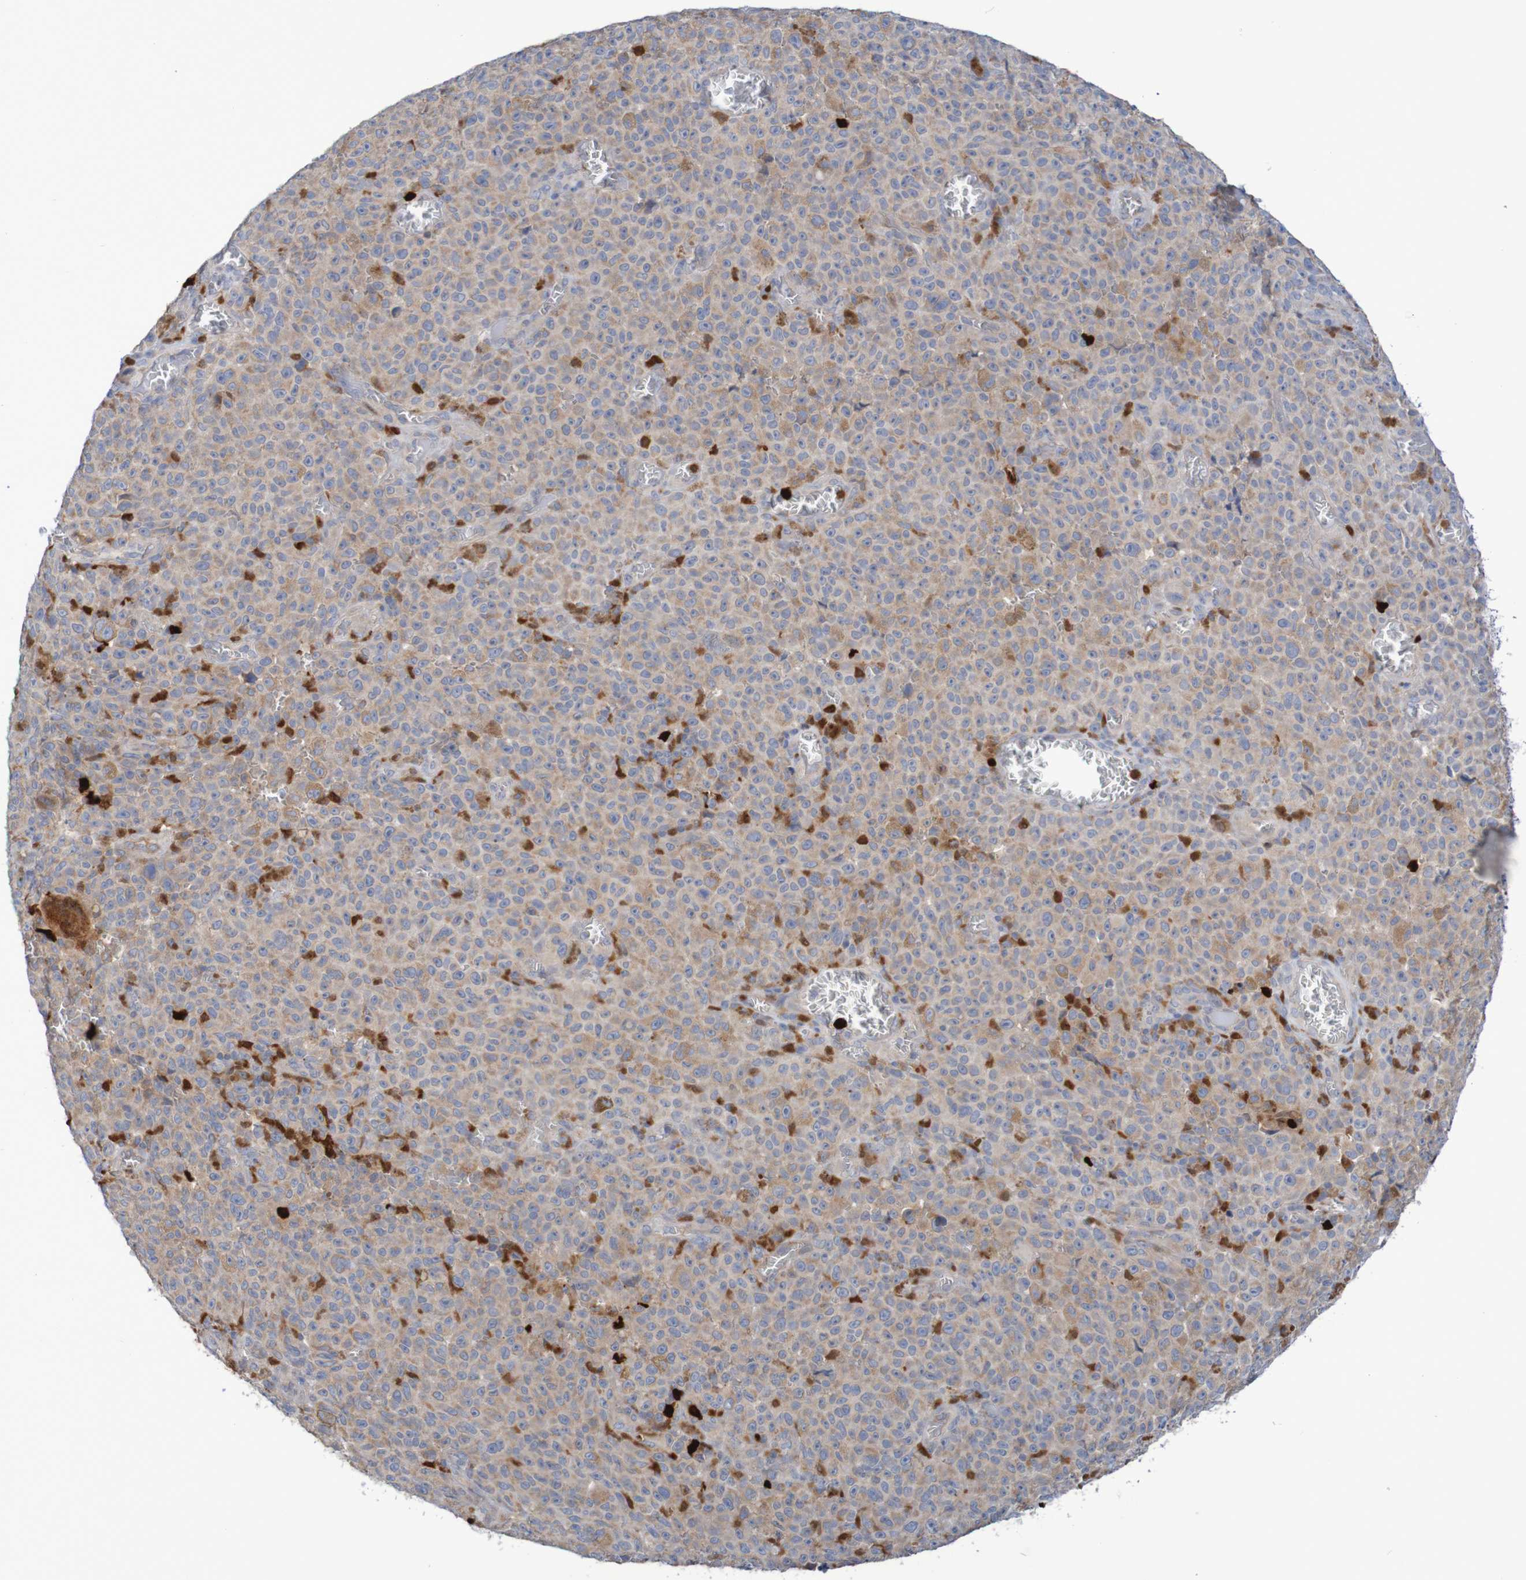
{"staining": {"intensity": "weak", "quantity": ">75%", "location": "cytoplasmic/membranous"}, "tissue": "melanoma", "cell_type": "Tumor cells", "image_type": "cancer", "snomed": [{"axis": "morphology", "description": "Malignant melanoma, NOS"}, {"axis": "topography", "description": "Skin"}], "caption": "Immunohistochemical staining of malignant melanoma shows weak cytoplasmic/membranous protein positivity in approximately >75% of tumor cells. (brown staining indicates protein expression, while blue staining denotes nuclei).", "gene": "PARP4", "patient": {"sex": "female", "age": 82}}